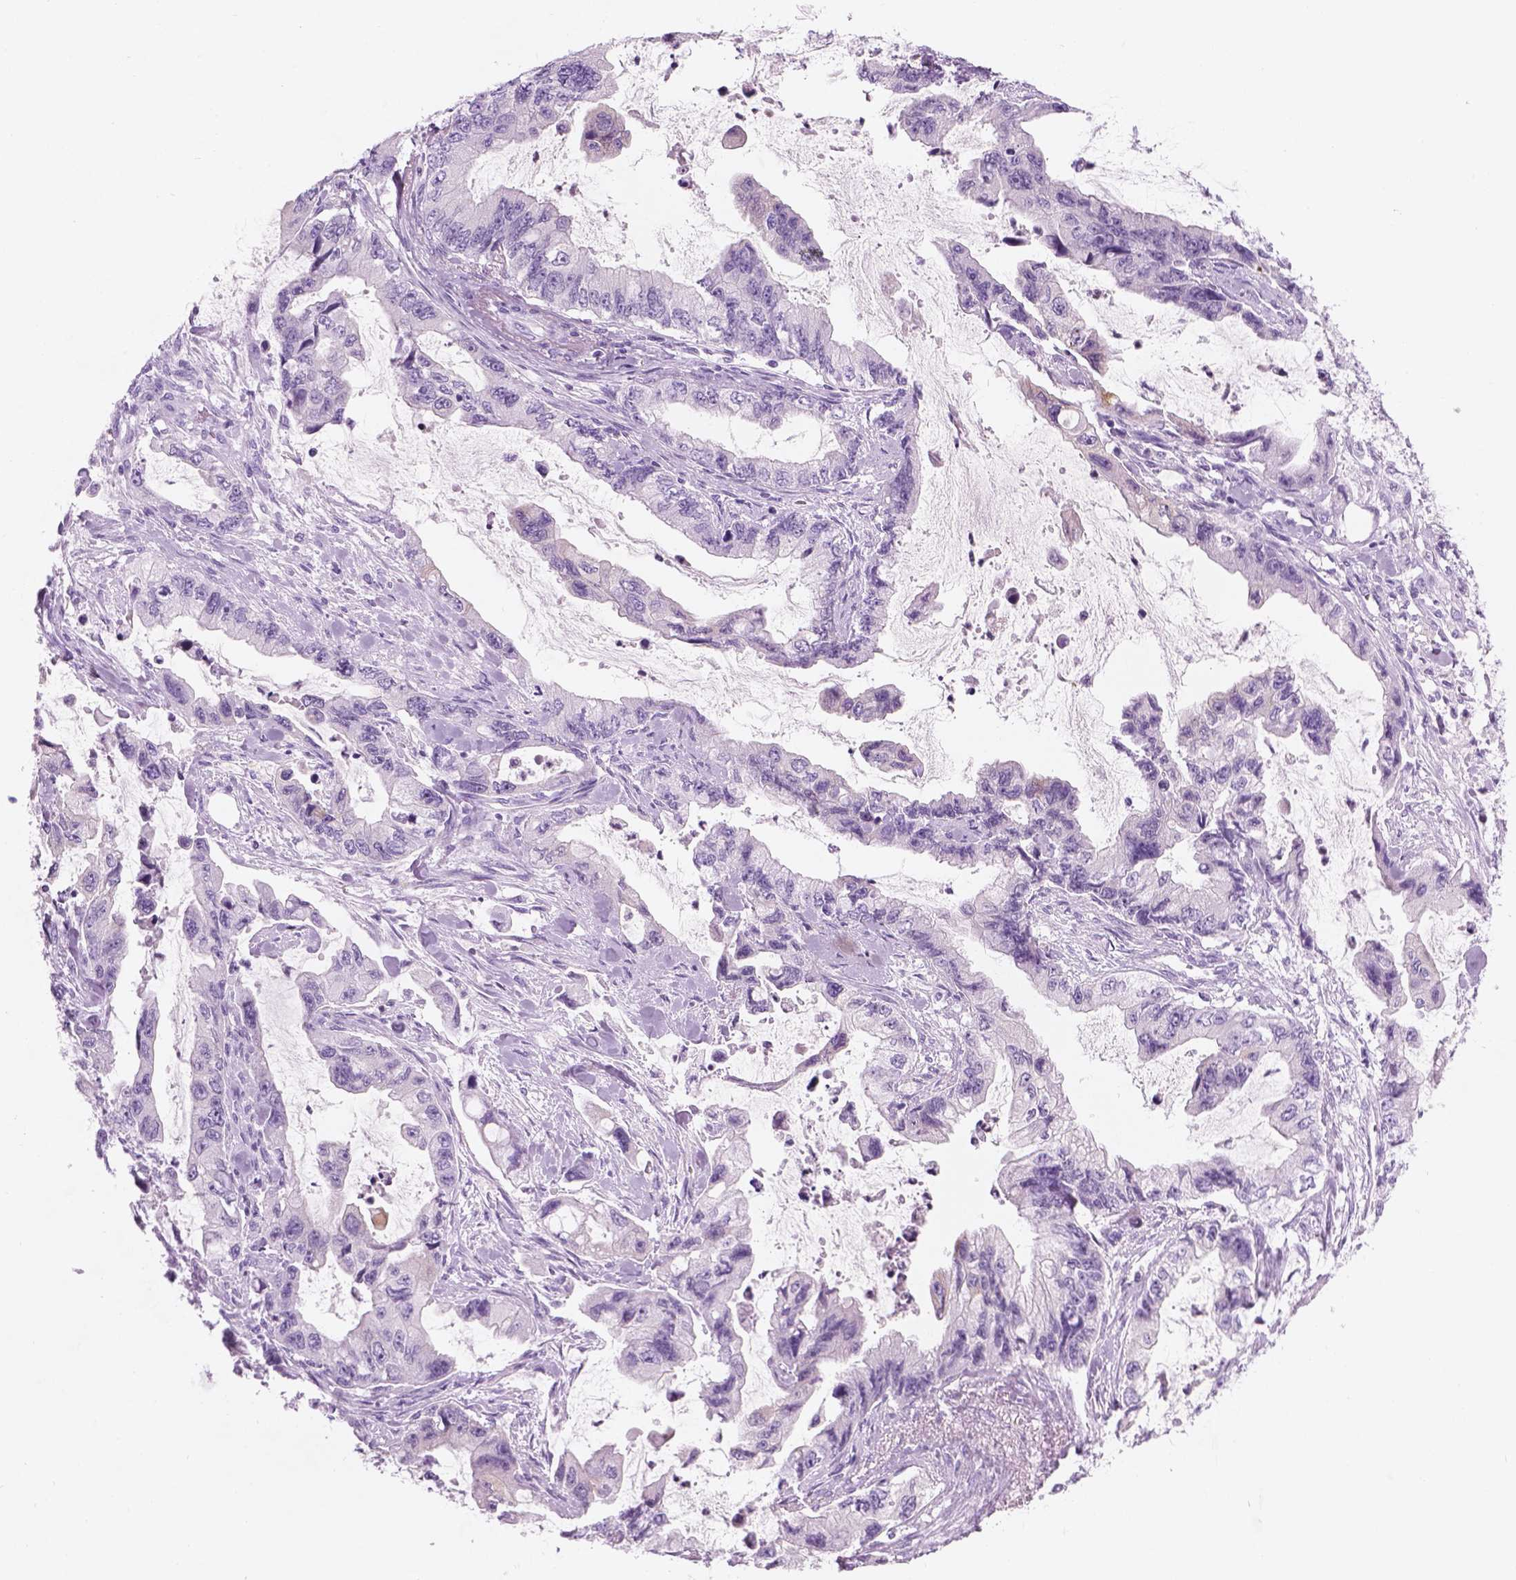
{"staining": {"intensity": "negative", "quantity": "none", "location": "none"}, "tissue": "stomach cancer", "cell_type": "Tumor cells", "image_type": "cancer", "snomed": [{"axis": "morphology", "description": "Adenocarcinoma, NOS"}, {"axis": "topography", "description": "Pancreas"}, {"axis": "topography", "description": "Stomach, upper"}, {"axis": "topography", "description": "Stomach"}], "caption": "Immunohistochemical staining of stomach cancer (adenocarcinoma) reveals no significant expression in tumor cells.", "gene": "TTC29", "patient": {"sex": "male", "age": 77}}